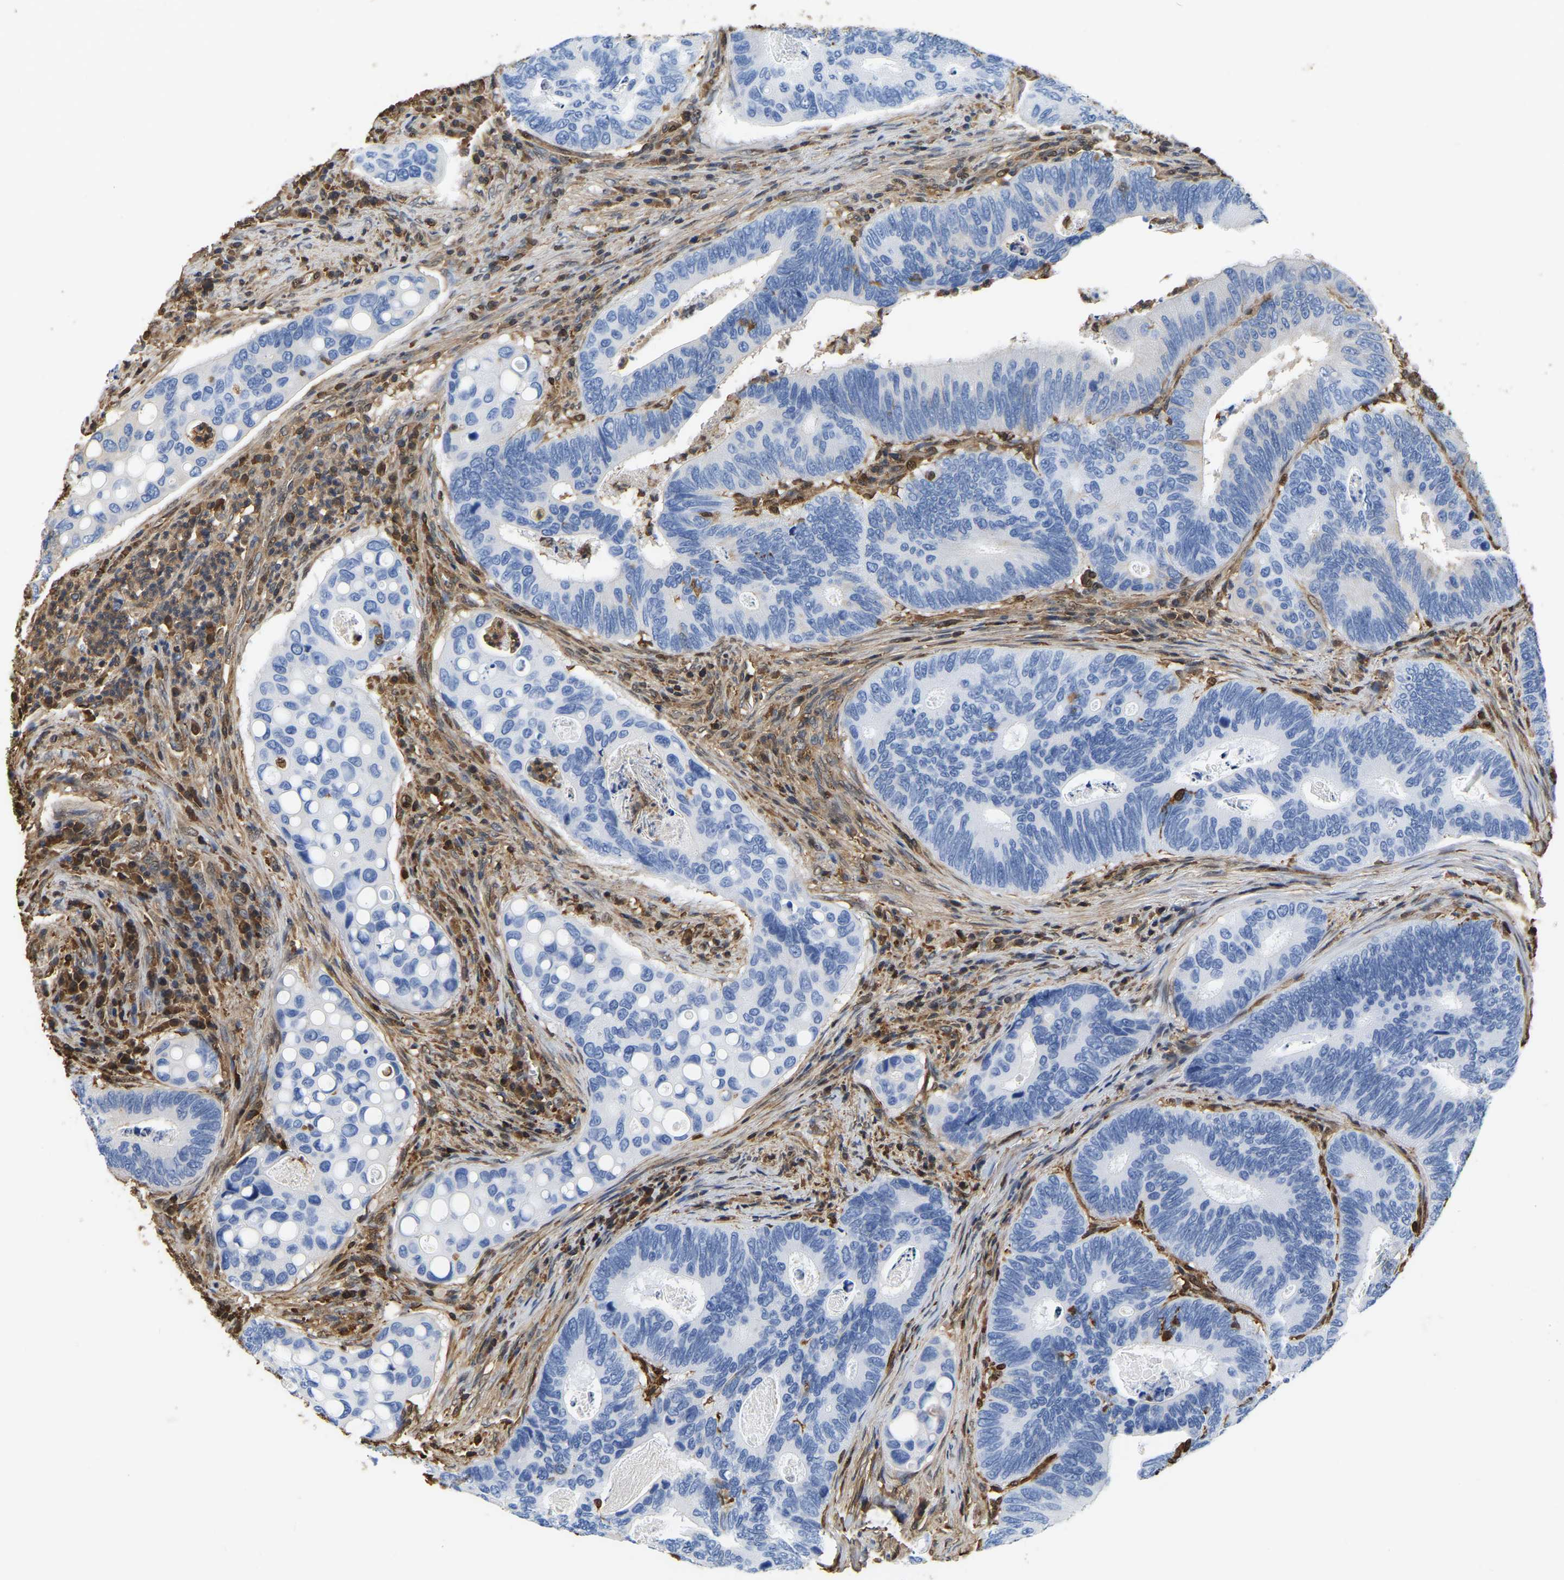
{"staining": {"intensity": "negative", "quantity": "none", "location": "none"}, "tissue": "colorectal cancer", "cell_type": "Tumor cells", "image_type": "cancer", "snomed": [{"axis": "morphology", "description": "Inflammation, NOS"}, {"axis": "morphology", "description": "Adenocarcinoma, NOS"}, {"axis": "topography", "description": "Colon"}], "caption": "Tumor cells show no significant expression in colorectal adenocarcinoma.", "gene": "LDHB", "patient": {"sex": "male", "age": 72}}